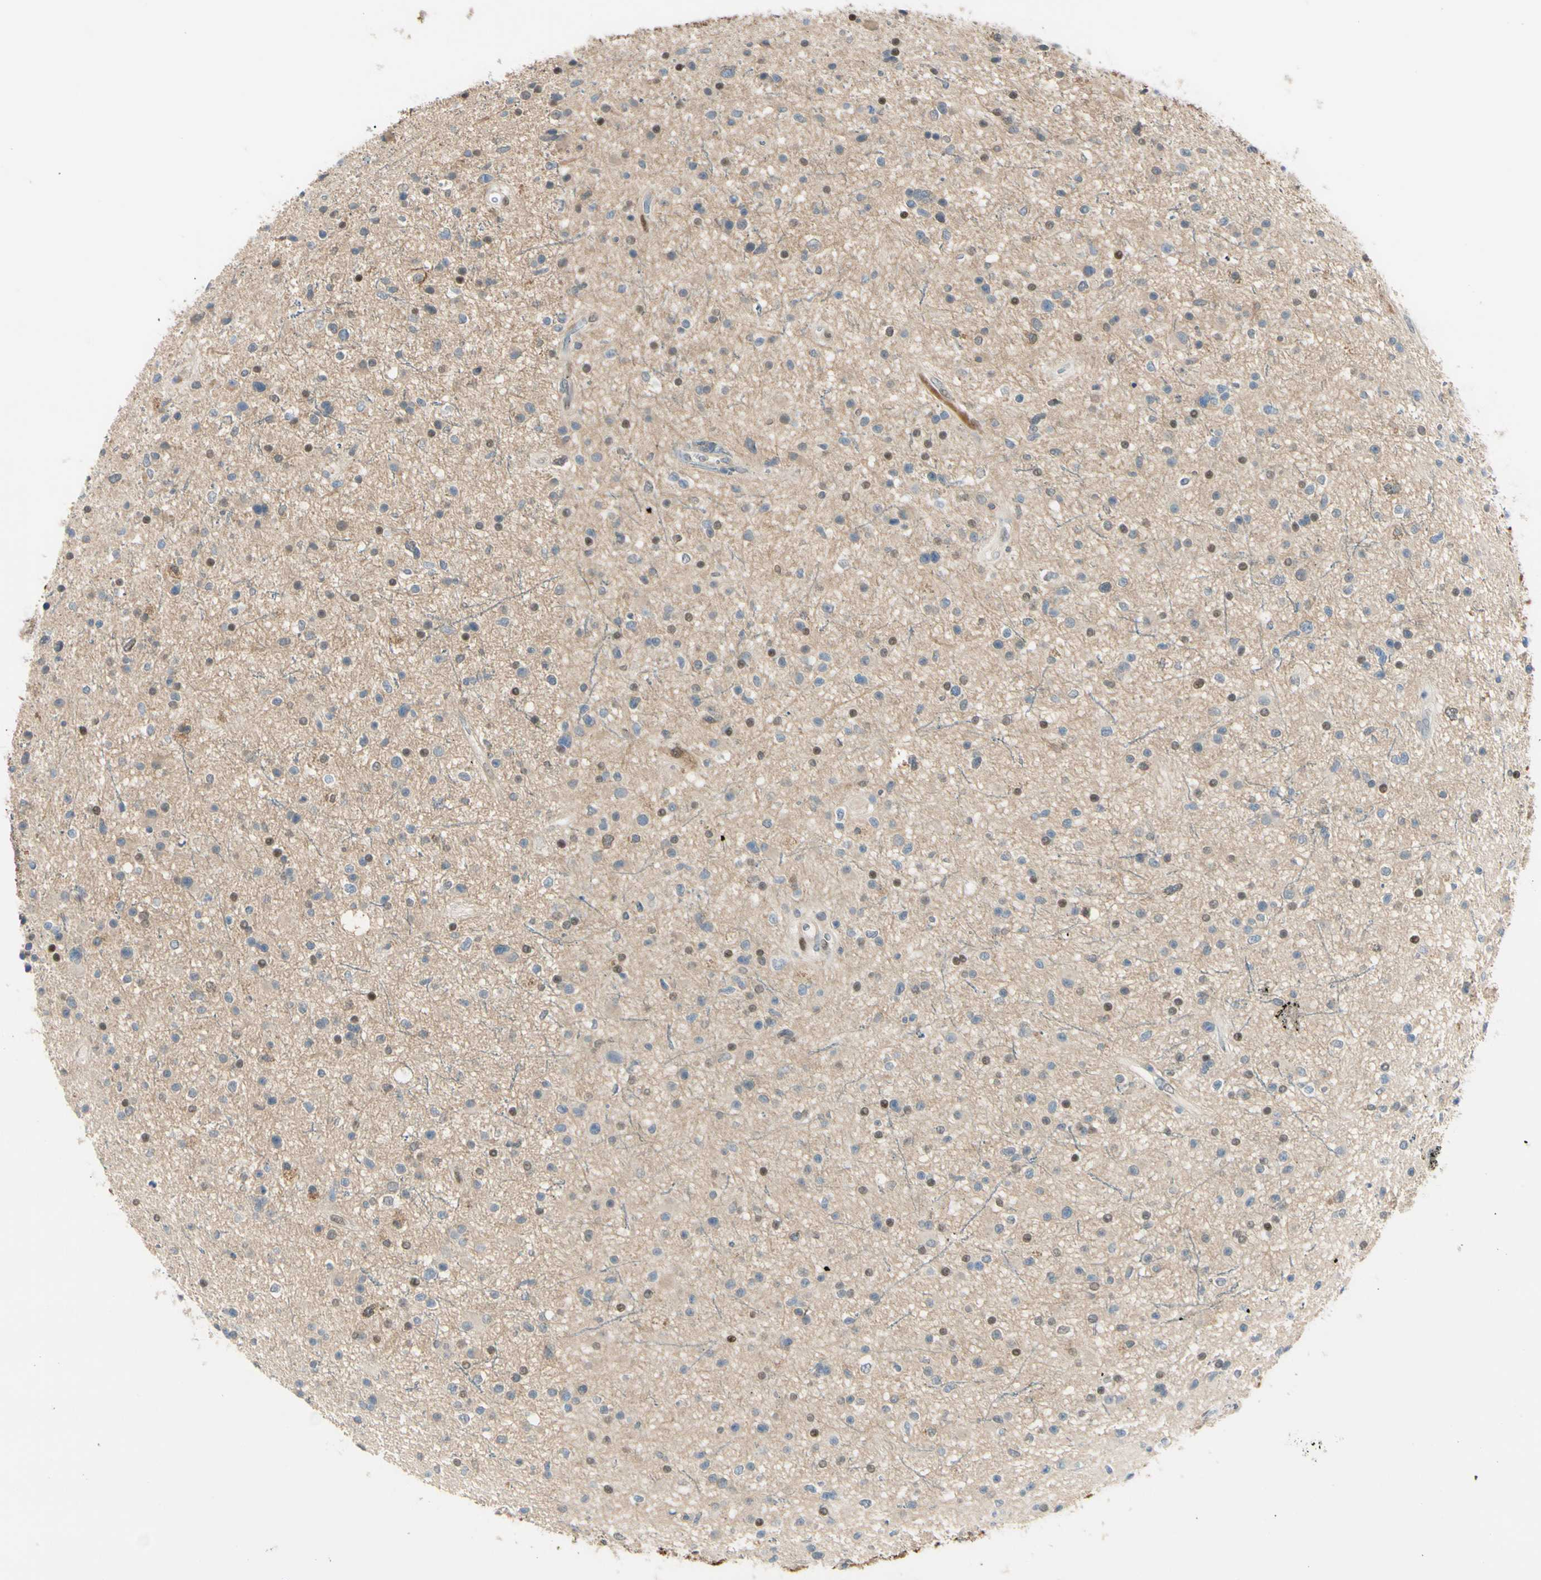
{"staining": {"intensity": "weak", "quantity": "<25%", "location": "nuclear"}, "tissue": "glioma", "cell_type": "Tumor cells", "image_type": "cancer", "snomed": [{"axis": "morphology", "description": "Glioma, malignant, High grade"}, {"axis": "topography", "description": "Brain"}], "caption": "Tumor cells are negative for protein expression in human glioma.", "gene": "PTTG1", "patient": {"sex": "male", "age": 33}}